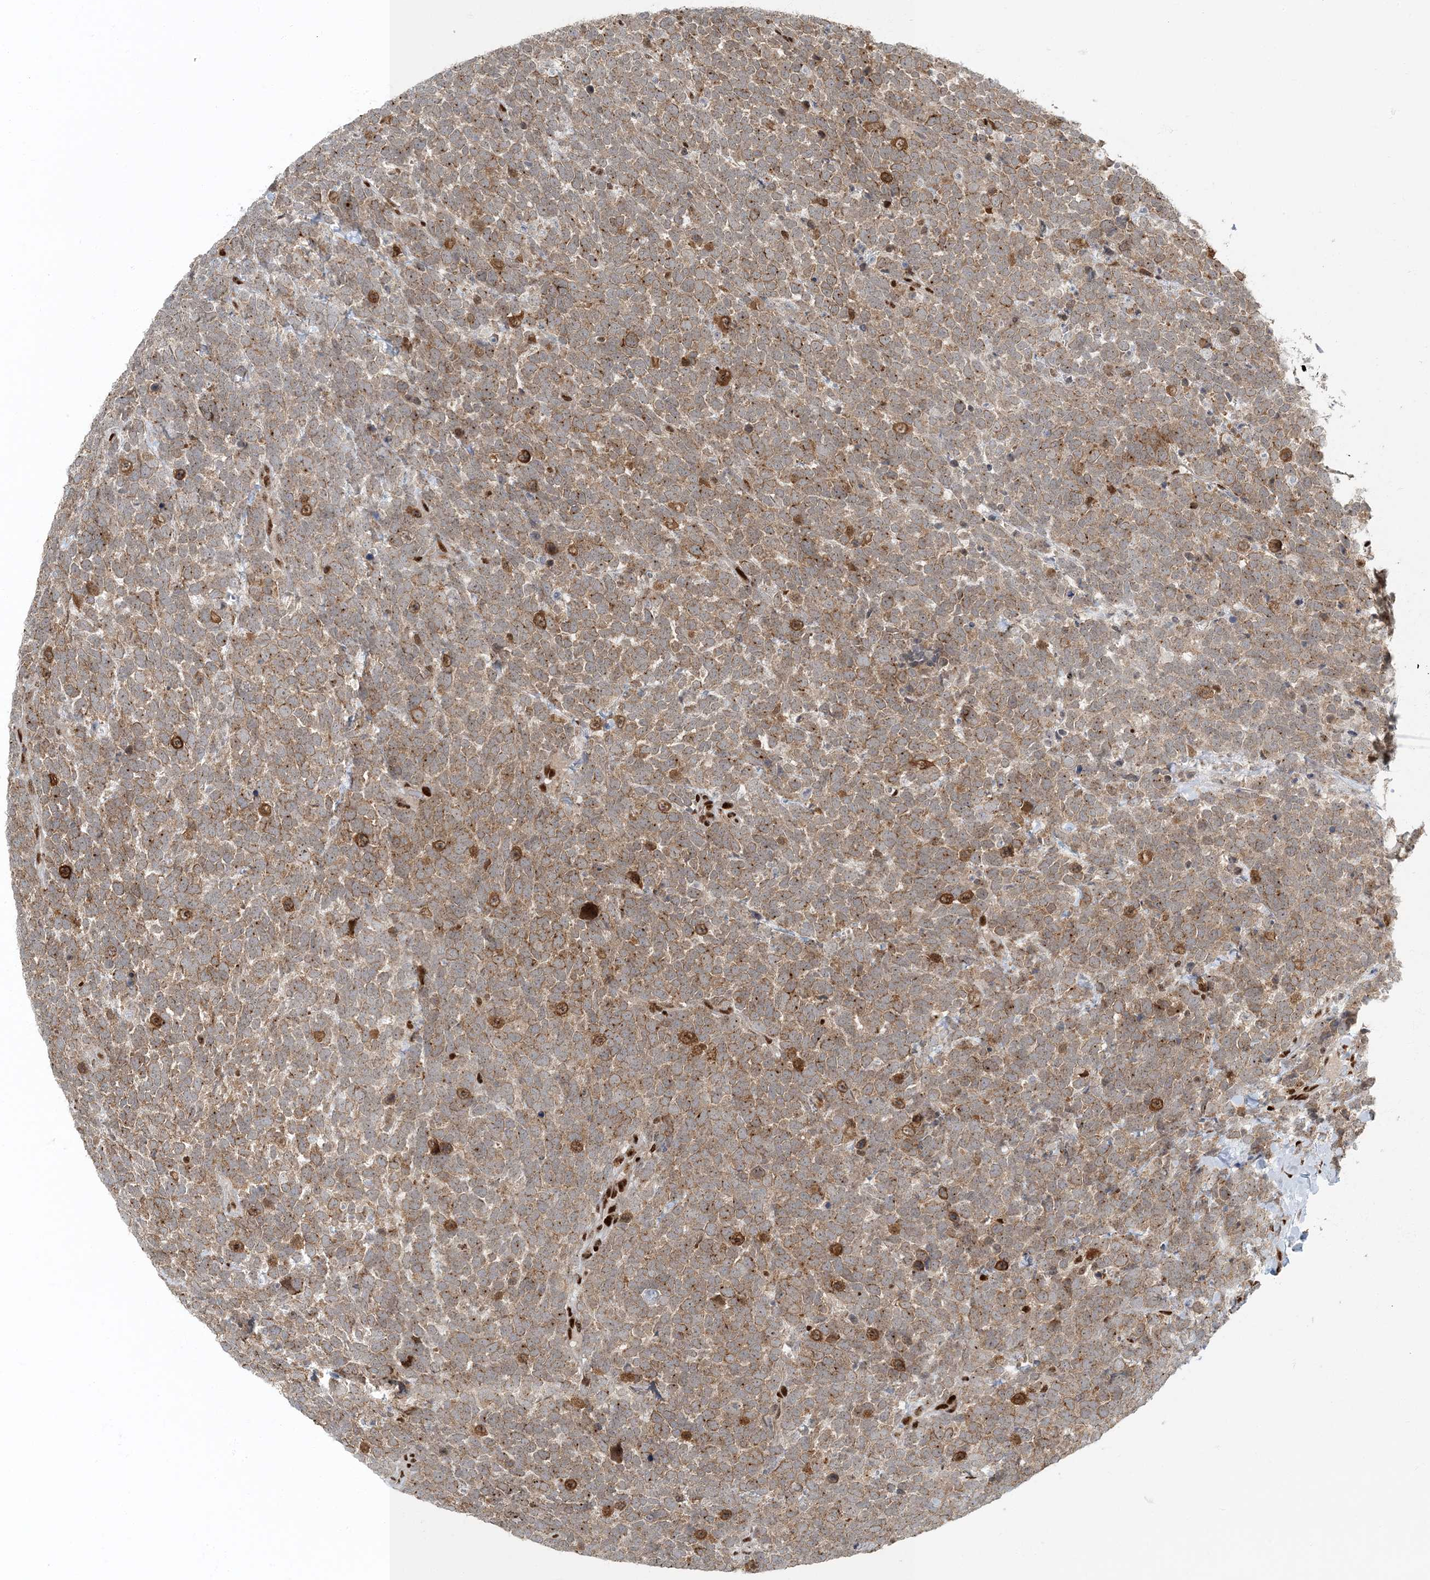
{"staining": {"intensity": "moderate", "quantity": ">75%", "location": "cytoplasmic/membranous"}, "tissue": "urothelial cancer", "cell_type": "Tumor cells", "image_type": "cancer", "snomed": [{"axis": "morphology", "description": "Urothelial carcinoma, High grade"}, {"axis": "topography", "description": "Urinary bladder"}], "caption": "Tumor cells reveal moderate cytoplasmic/membranous expression in about >75% of cells in urothelial cancer. The staining was performed using DAB to visualize the protein expression in brown, while the nuclei were stained in blue with hematoxylin (Magnification: 20x).", "gene": "MBD1", "patient": {"sex": "female", "age": 82}}